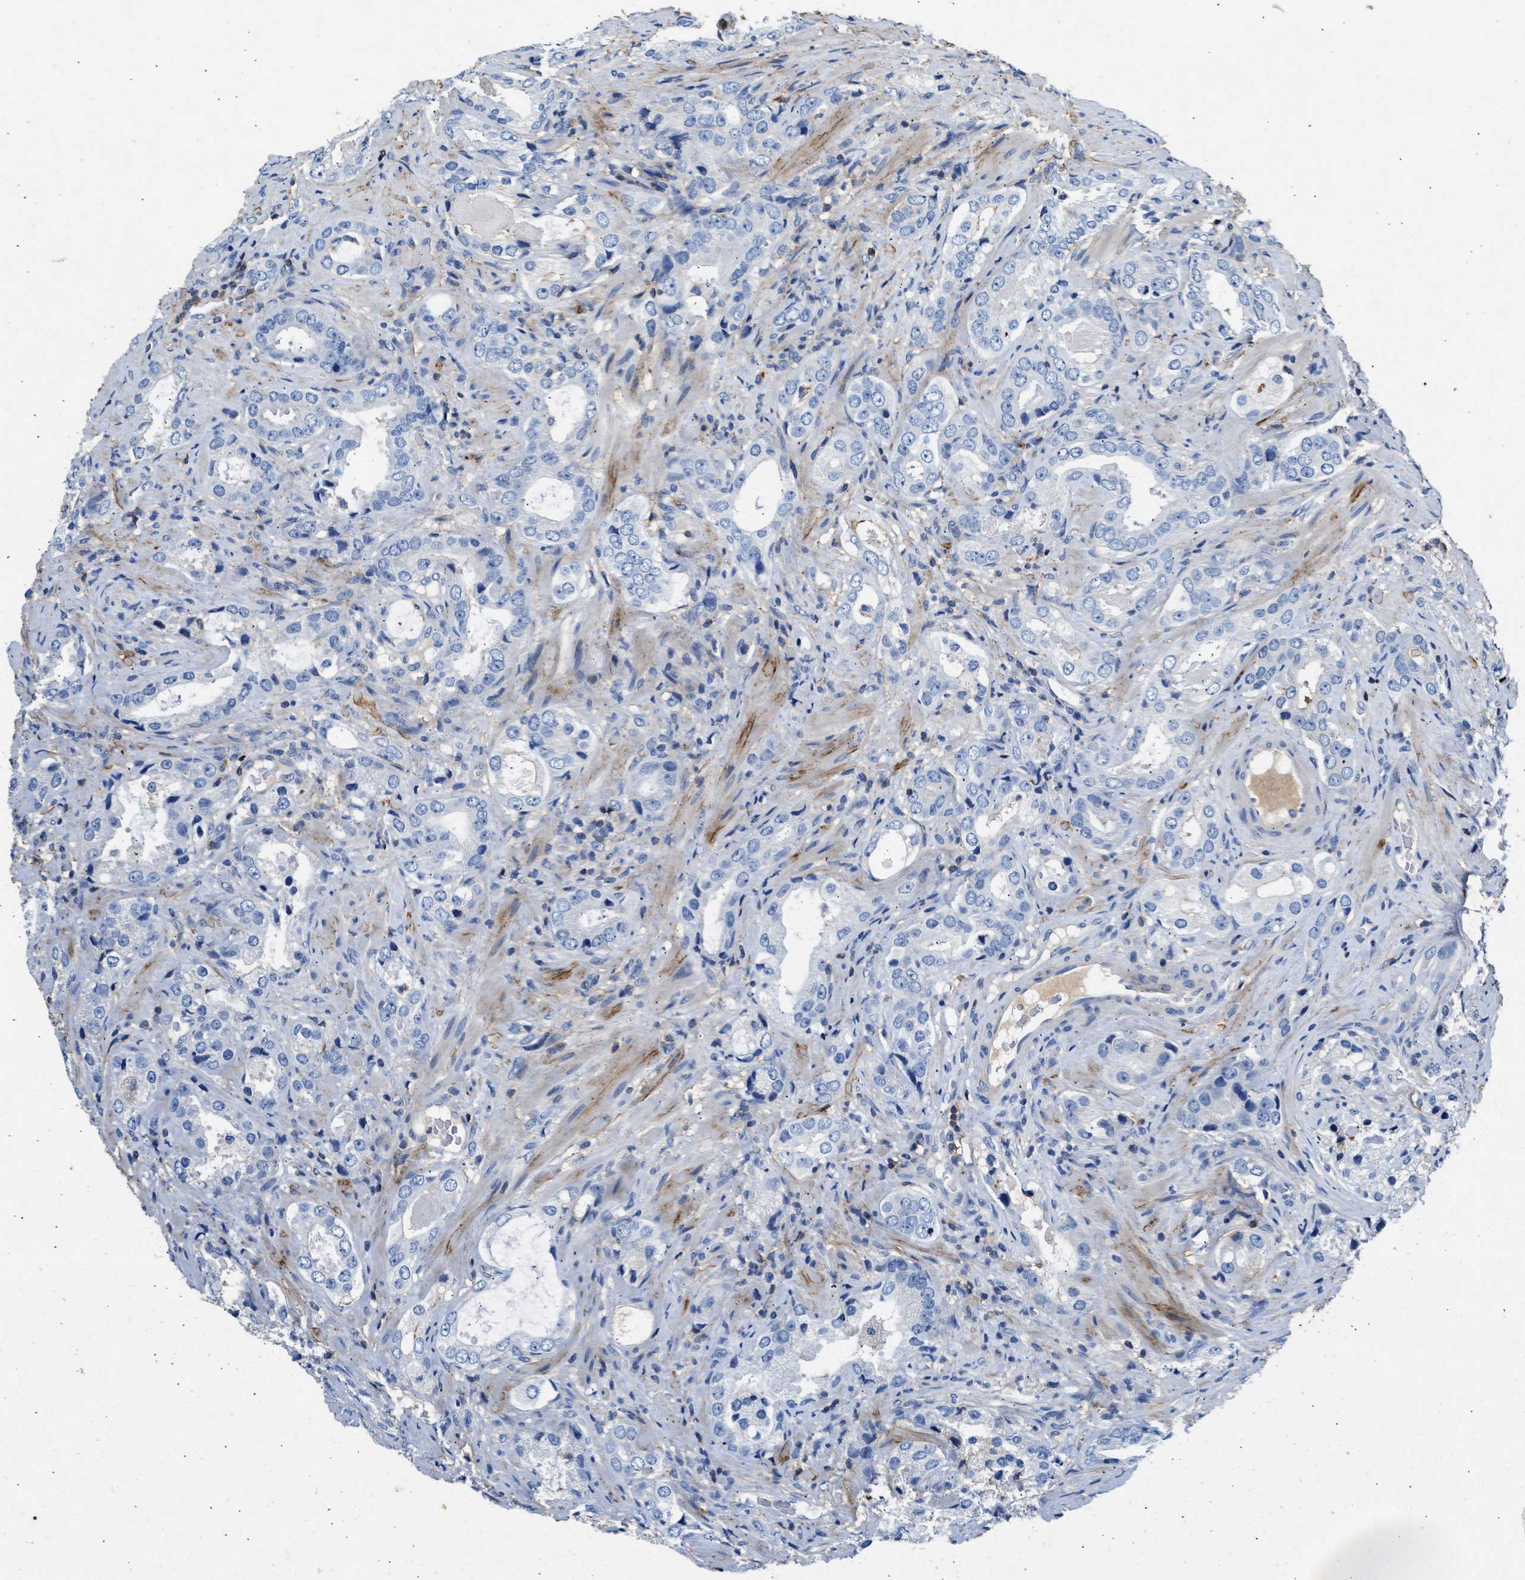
{"staining": {"intensity": "negative", "quantity": "none", "location": "none"}, "tissue": "prostate cancer", "cell_type": "Tumor cells", "image_type": "cancer", "snomed": [{"axis": "morphology", "description": "Adenocarcinoma, High grade"}, {"axis": "topography", "description": "Prostate"}], "caption": "Adenocarcinoma (high-grade) (prostate) stained for a protein using IHC demonstrates no expression tumor cells.", "gene": "KCNQ4", "patient": {"sex": "male", "age": 63}}